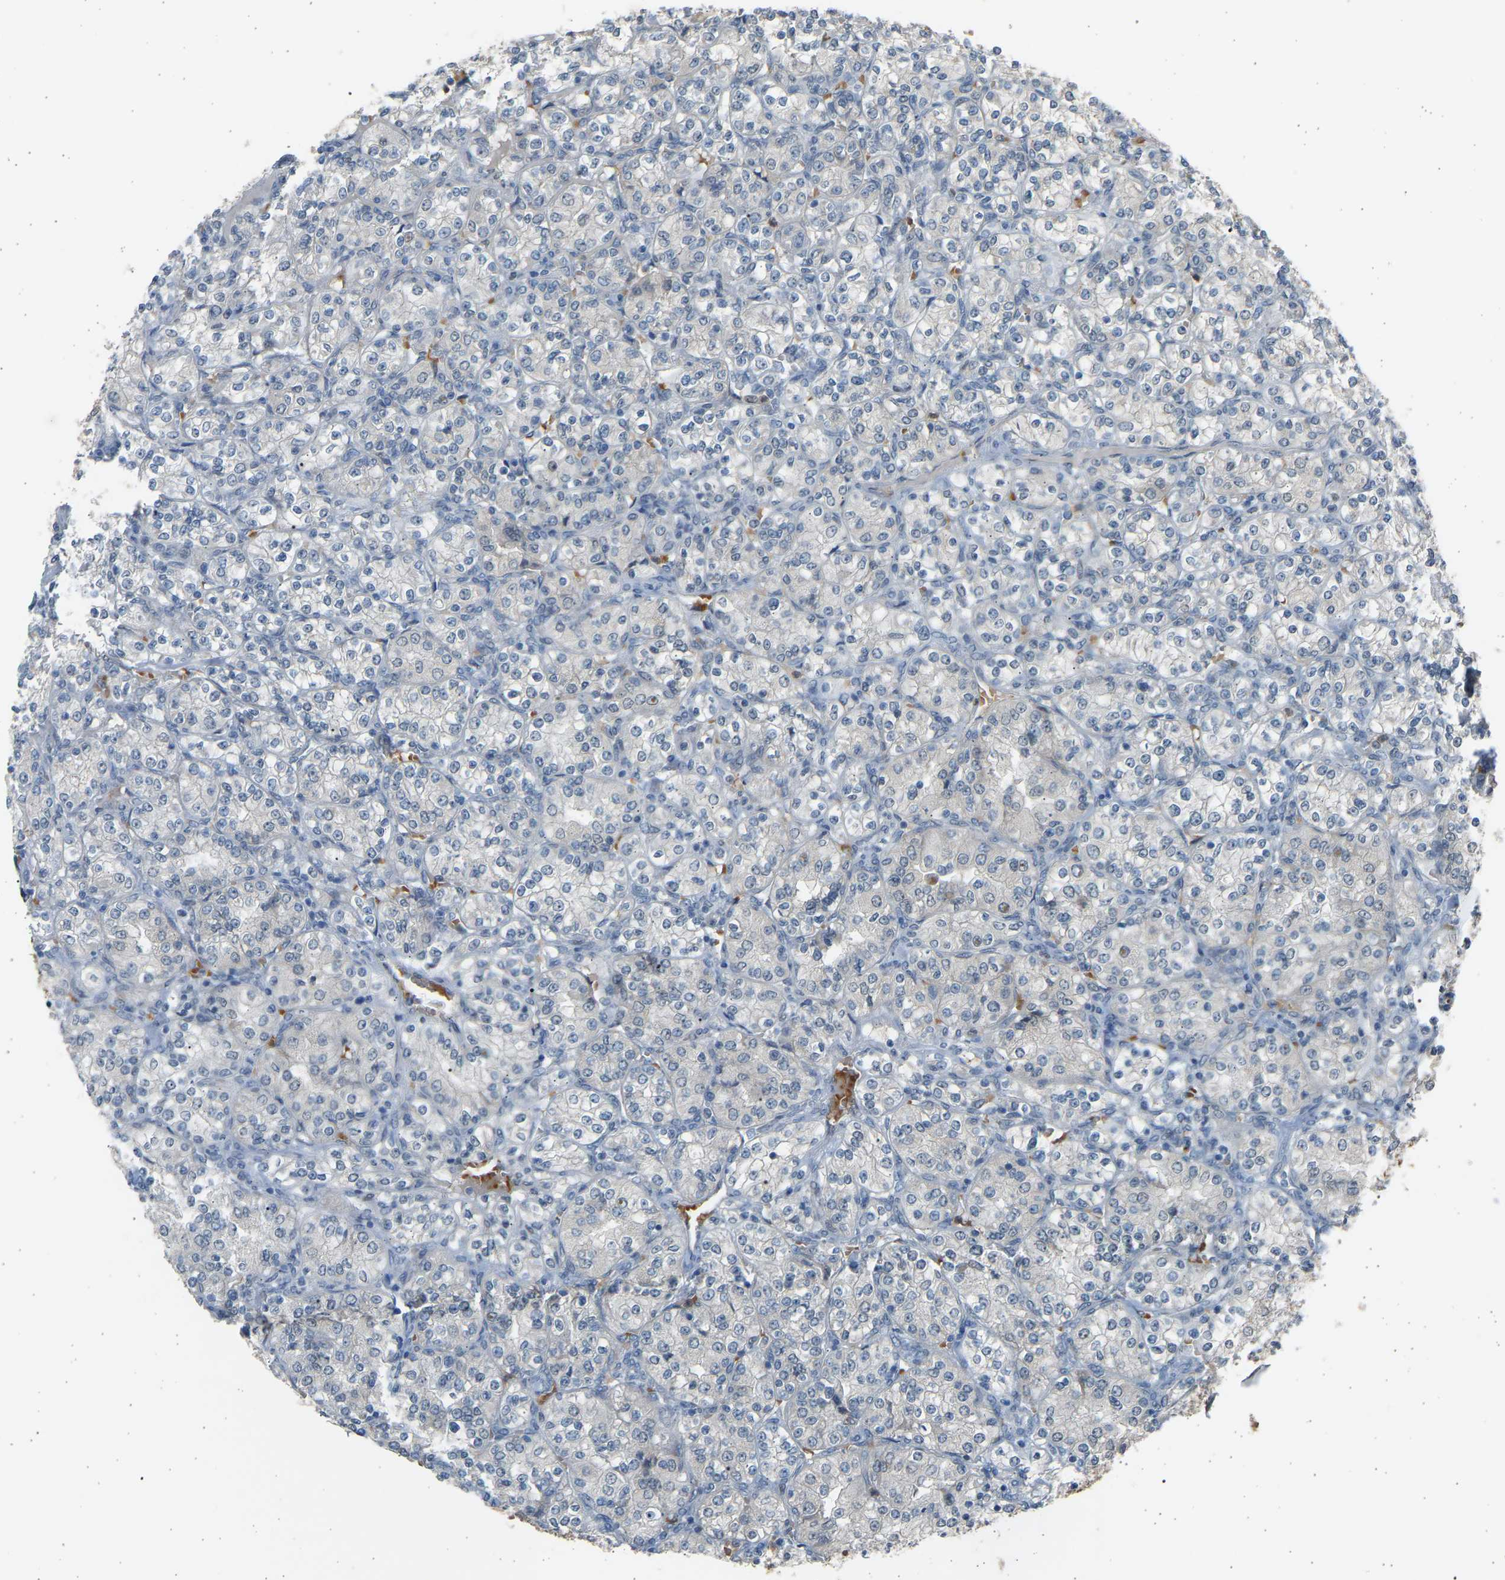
{"staining": {"intensity": "negative", "quantity": "none", "location": "none"}, "tissue": "renal cancer", "cell_type": "Tumor cells", "image_type": "cancer", "snomed": [{"axis": "morphology", "description": "Adenocarcinoma, NOS"}, {"axis": "topography", "description": "Kidney"}], "caption": "Immunohistochemistry (IHC) image of neoplastic tissue: human renal cancer (adenocarcinoma) stained with DAB reveals no significant protein staining in tumor cells. (Brightfield microscopy of DAB (3,3'-diaminobenzidine) immunohistochemistry at high magnification).", "gene": "BIRC2", "patient": {"sex": "male", "age": 77}}